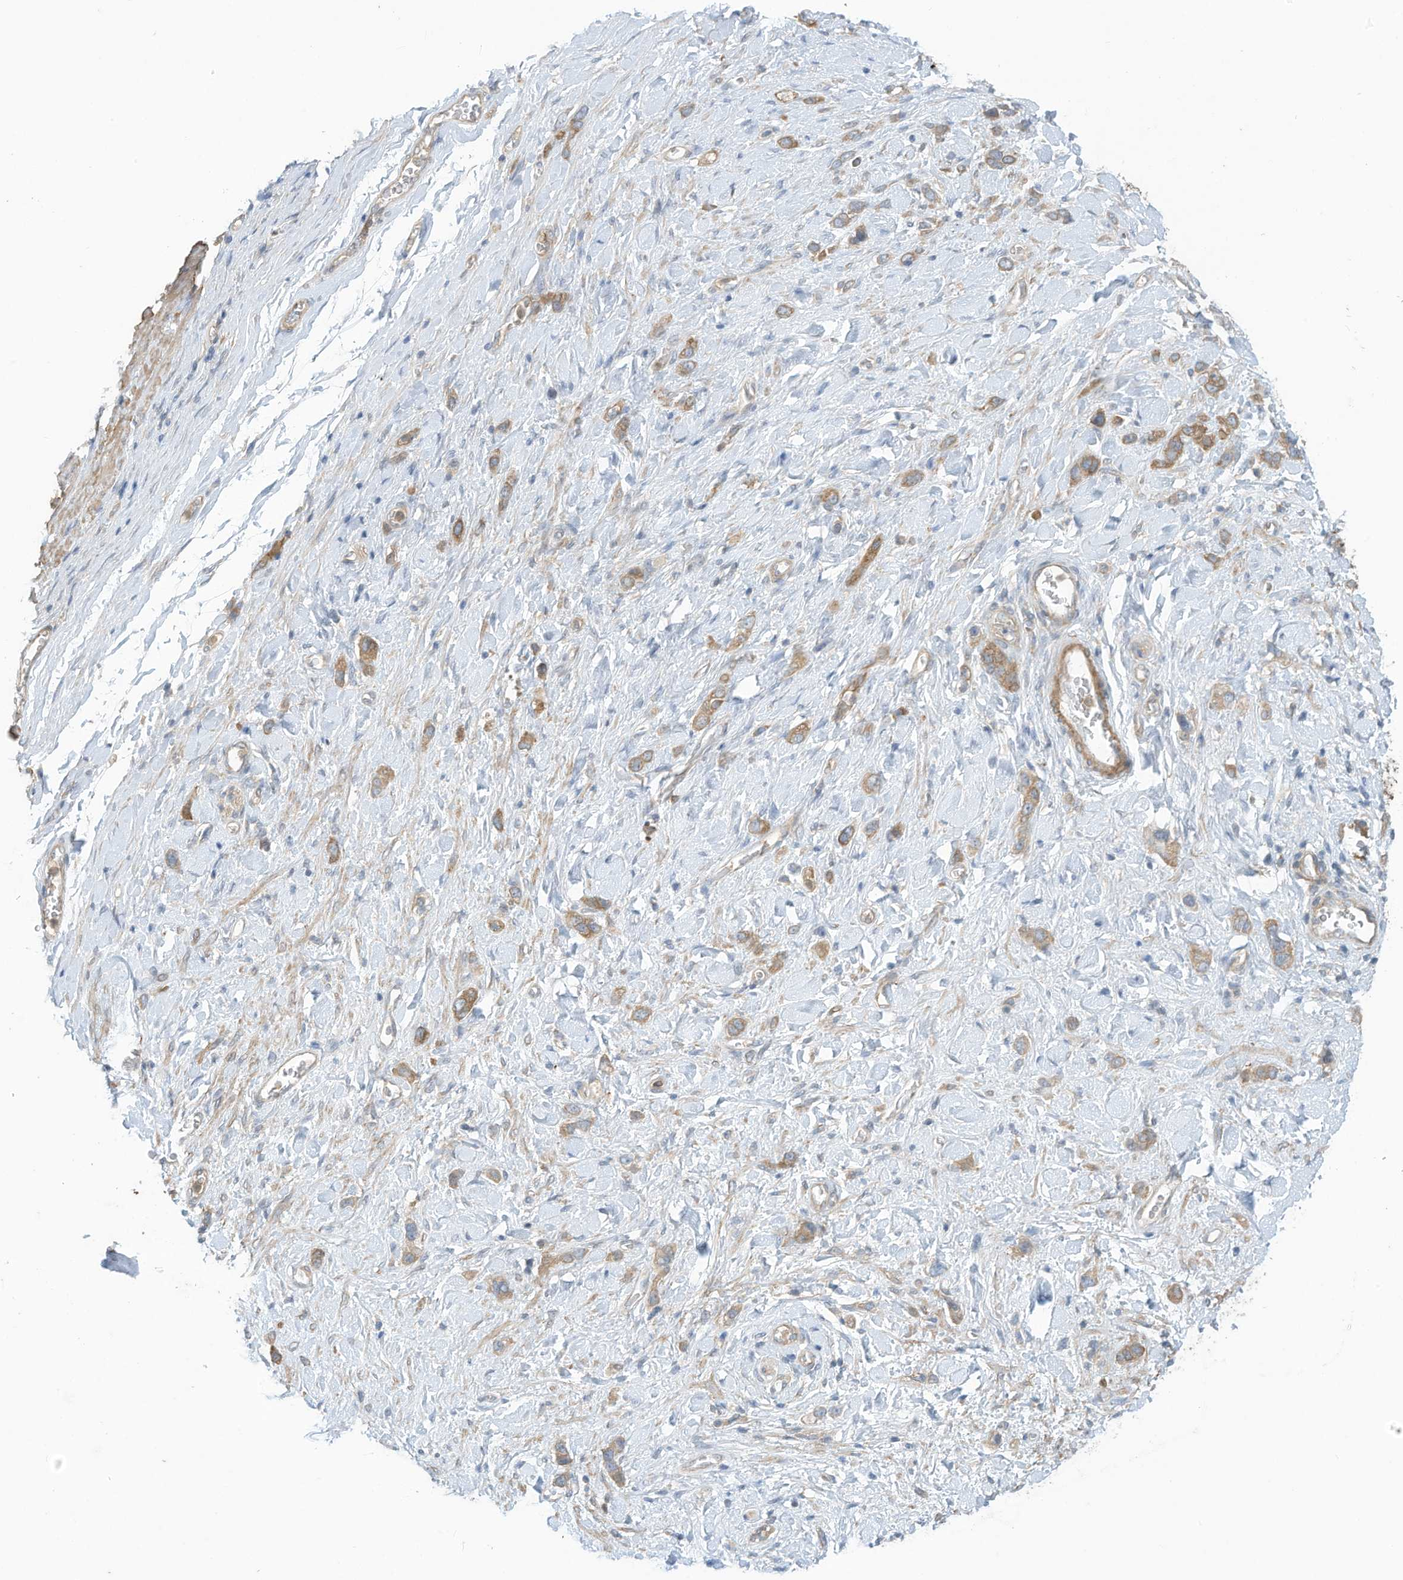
{"staining": {"intensity": "moderate", "quantity": ">75%", "location": "cytoplasmic/membranous"}, "tissue": "stomach cancer", "cell_type": "Tumor cells", "image_type": "cancer", "snomed": [{"axis": "morphology", "description": "Adenocarcinoma, NOS"}, {"axis": "topography", "description": "Stomach"}], "caption": "Stomach cancer tissue exhibits moderate cytoplasmic/membranous positivity in approximately >75% of tumor cells", "gene": "ADI1", "patient": {"sex": "female", "age": 65}}